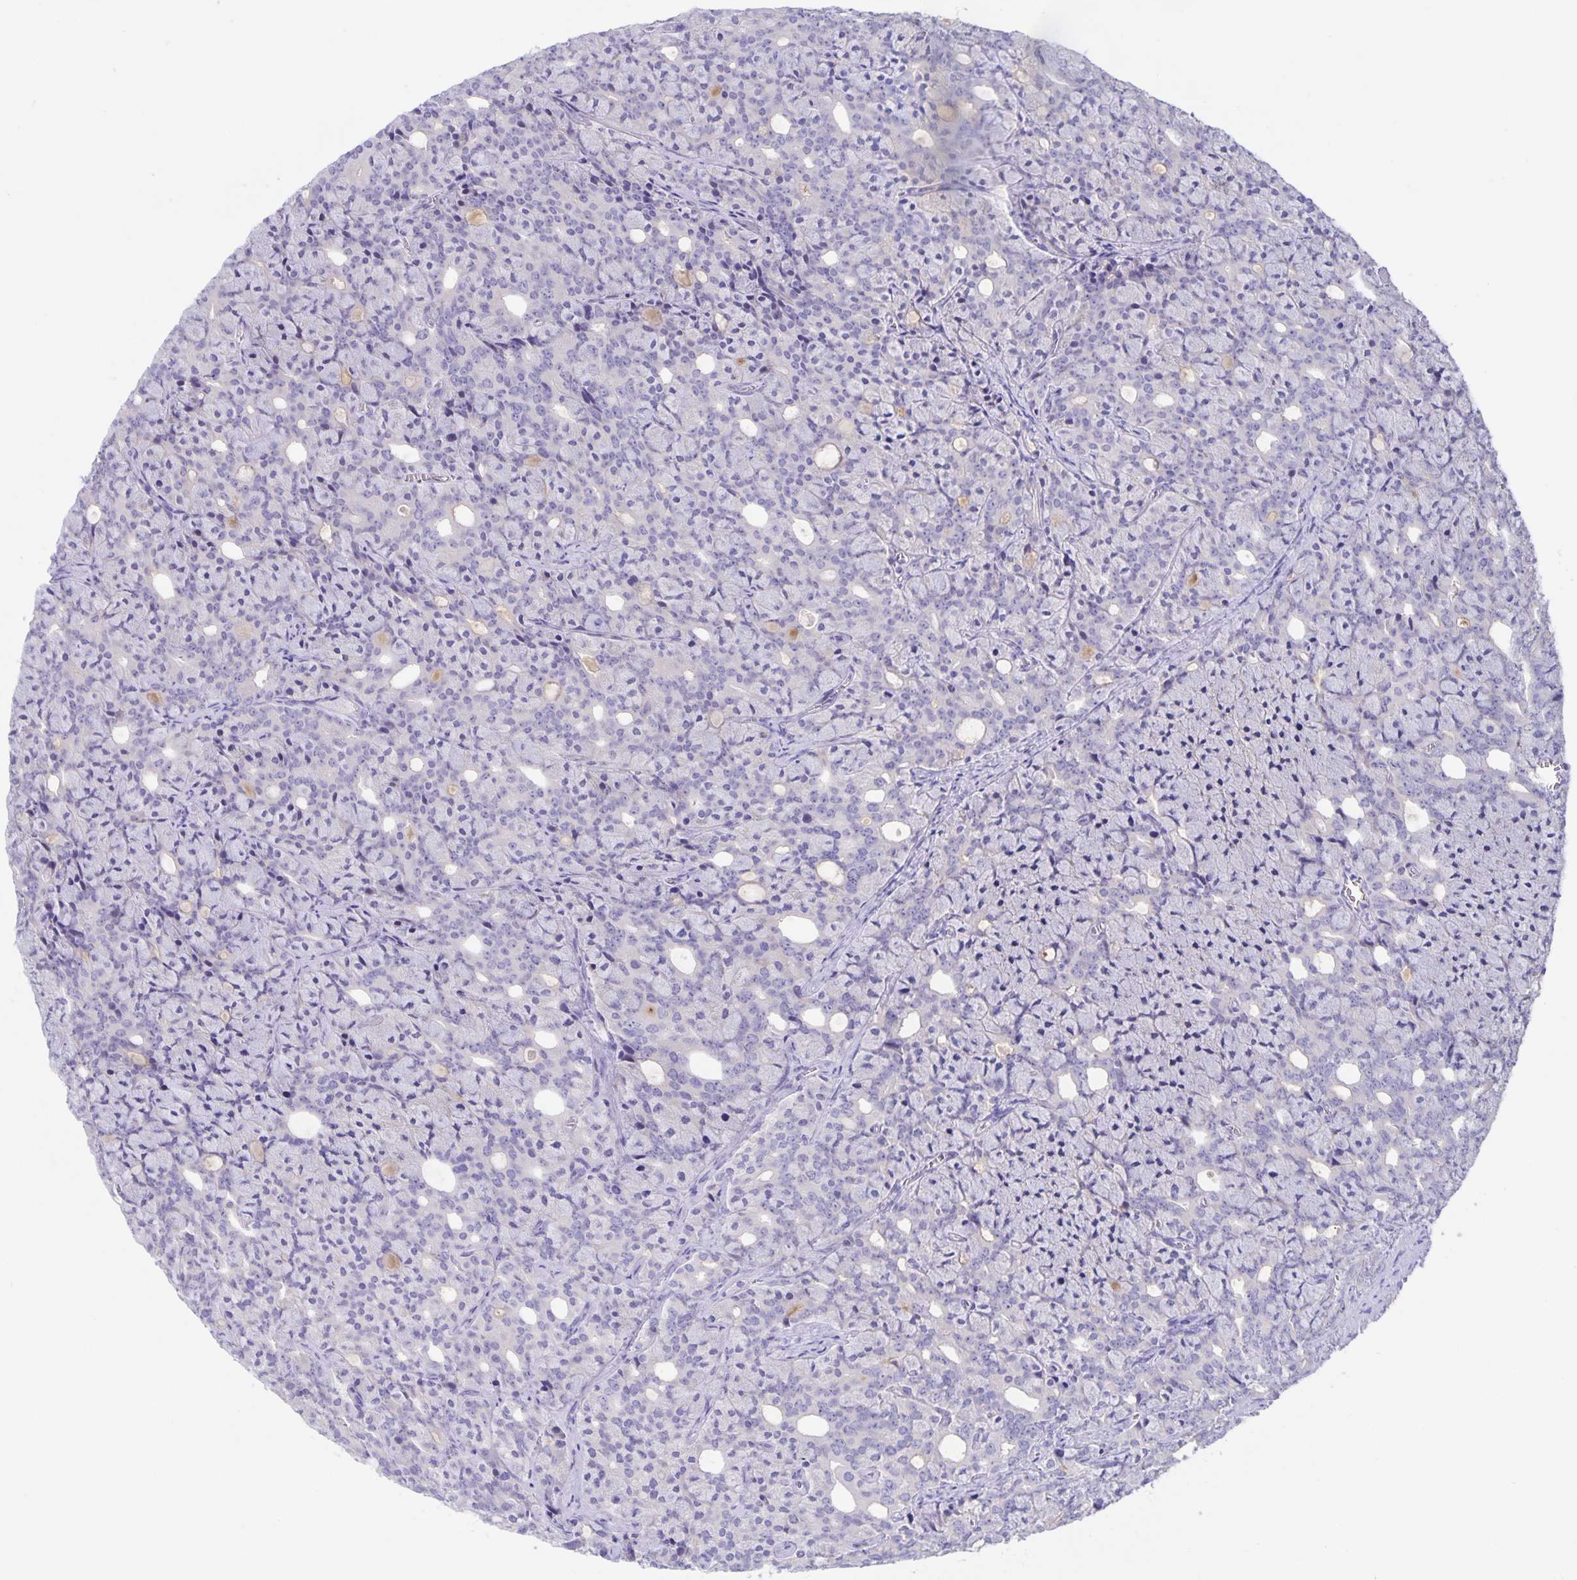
{"staining": {"intensity": "negative", "quantity": "none", "location": "none"}, "tissue": "prostate cancer", "cell_type": "Tumor cells", "image_type": "cancer", "snomed": [{"axis": "morphology", "description": "Adenocarcinoma, High grade"}, {"axis": "topography", "description": "Prostate"}], "caption": "Immunohistochemistry (IHC) of human prostate adenocarcinoma (high-grade) demonstrates no staining in tumor cells.", "gene": "ERMN", "patient": {"sex": "male", "age": 84}}